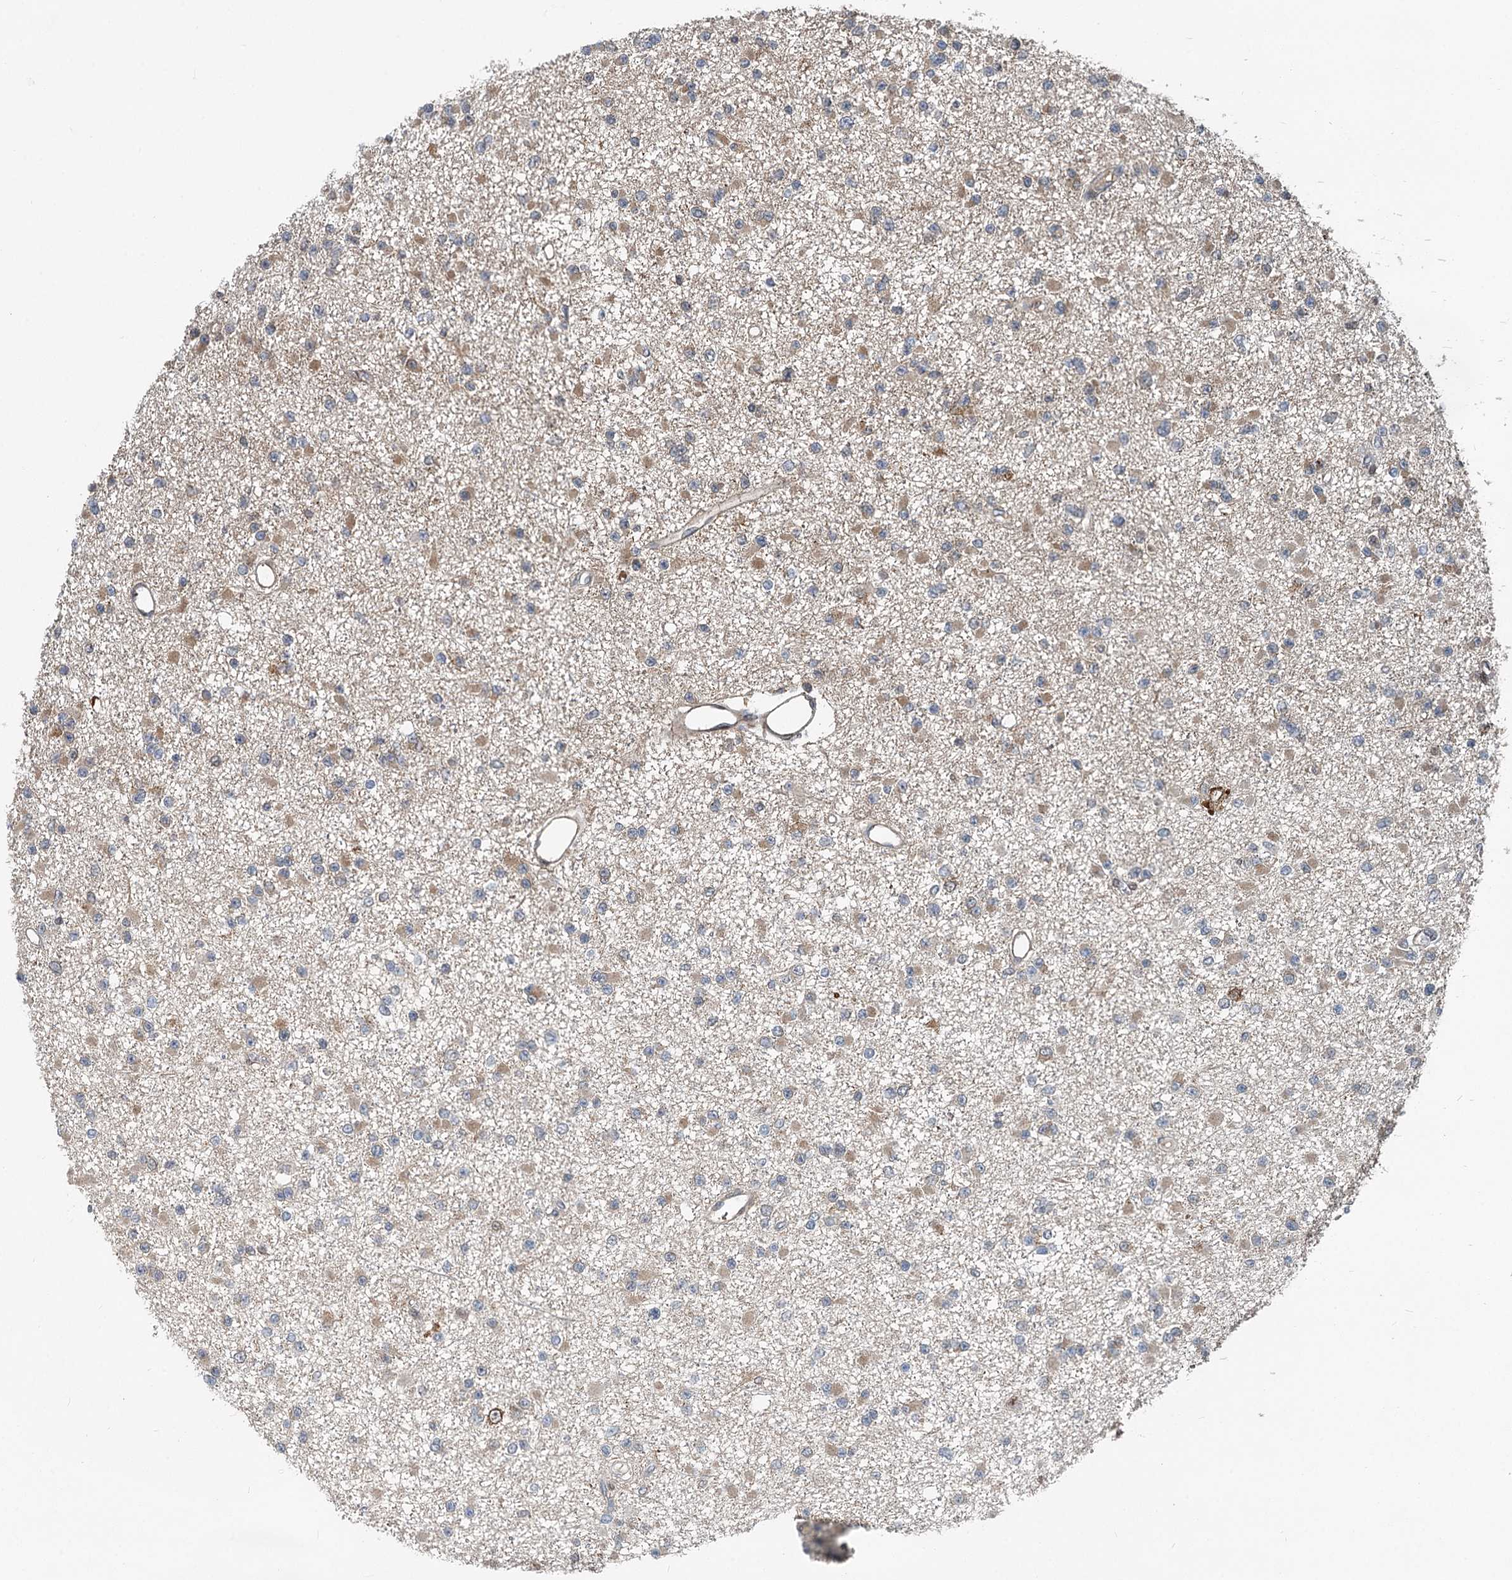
{"staining": {"intensity": "weak", "quantity": "25%-75%", "location": "cytoplasmic/membranous"}, "tissue": "glioma", "cell_type": "Tumor cells", "image_type": "cancer", "snomed": [{"axis": "morphology", "description": "Glioma, malignant, Low grade"}, {"axis": "topography", "description": "Brain"}], "caption": "Malignant glioma (low-grade) stained with a brown dye demonstrates weak cytoplasmic/membranous positive expression in approximately 25%-75% of tumor cells.", "gene": "GPI", "patient": {"sex": "female", "age": 22}}